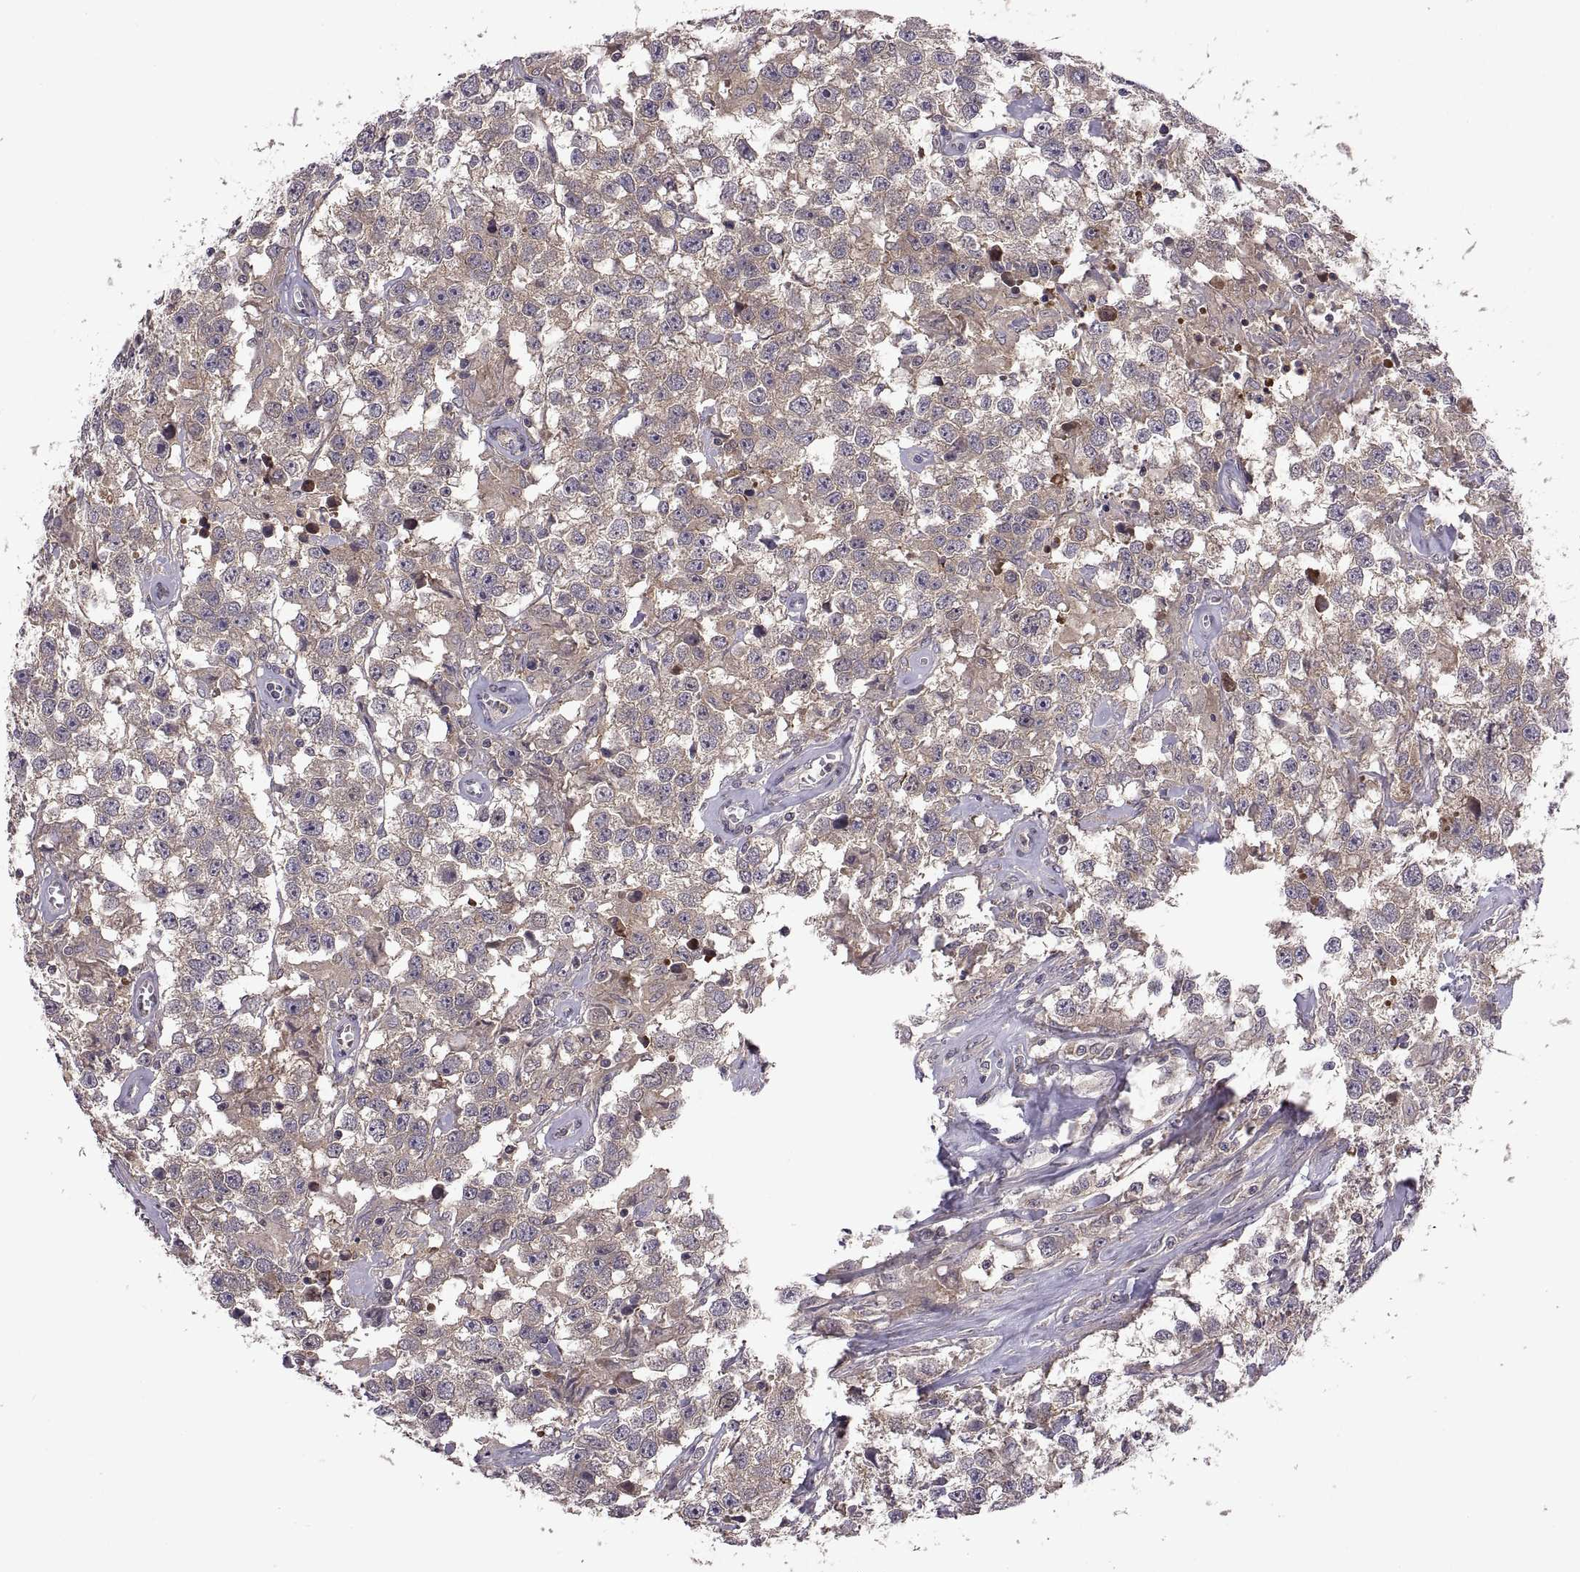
{"staining": {"intensity": "weak", "quantity": "25%-75%", "location": "cytoplasmic/membranous"}, "tissue": "testis cancer", "cell_type": "Tumor cells", "image_type": "cancer", "snomed": [{"axis": "morphology", "description": "Seminoma, NOS"}, {"axis": "topography", "description": "Testis"}], "caption": "Immunohistochemical staining of testis cancer displays low levels of weak cytoplasmic/membranous protein expression in about 25%-75% of tumor cells.", "gene": "NMNAT2", "patient": {"sex": "male", "age": 43}}